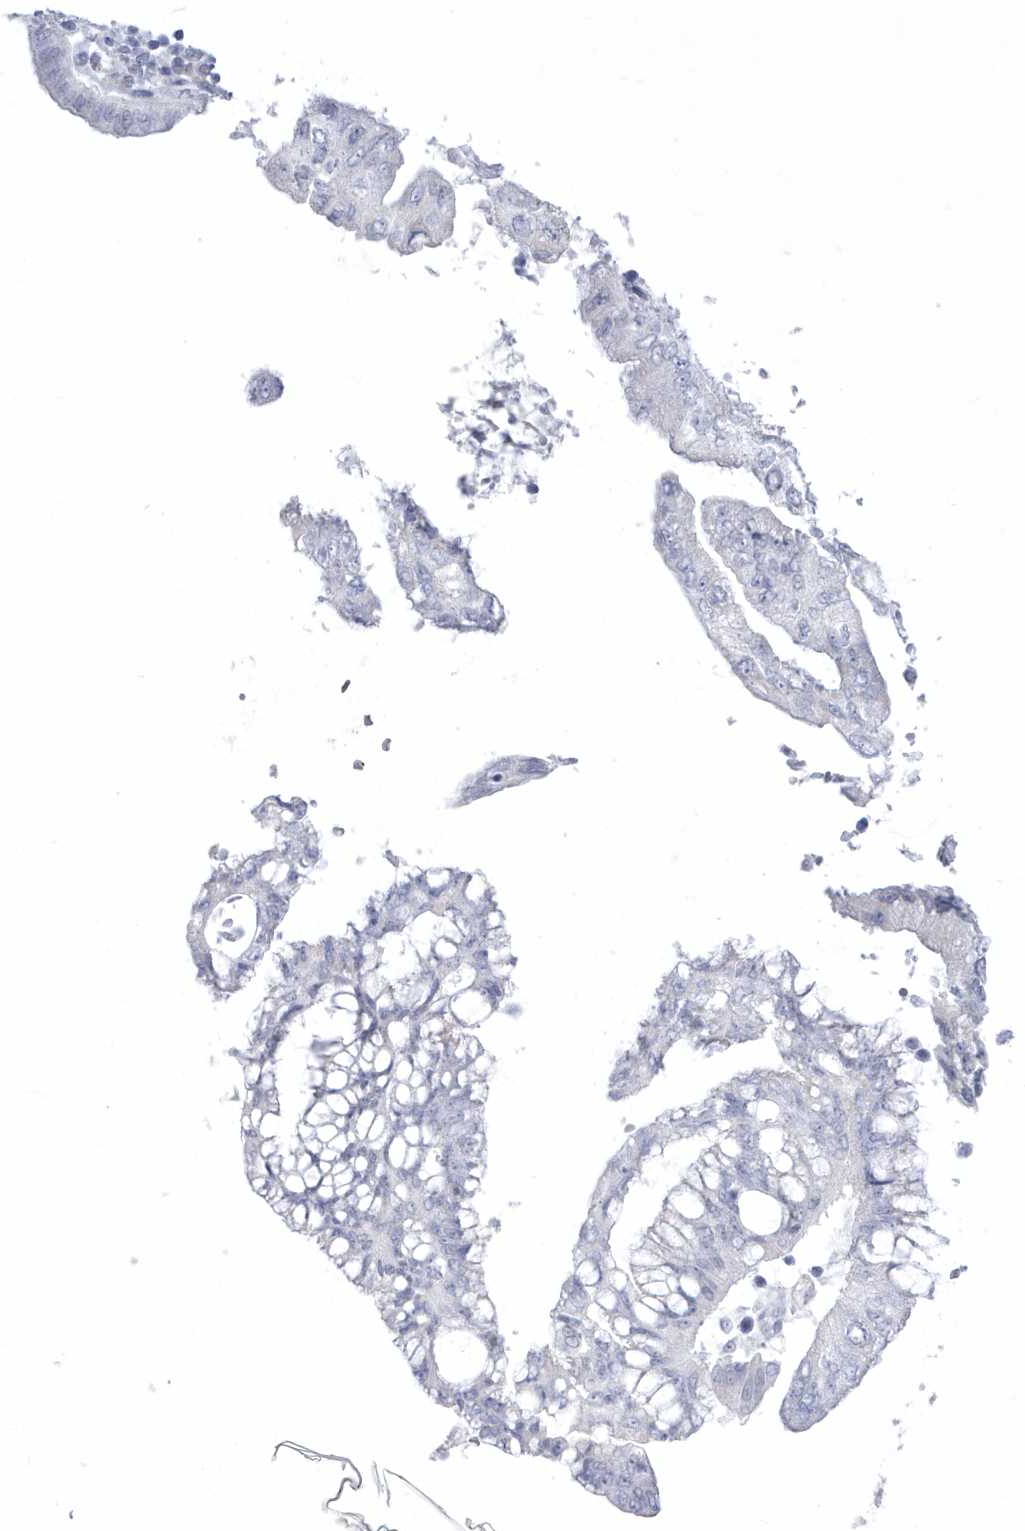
{"staining": {"intensity": "negative", "quantity": "none", "location": "none"}, "tissue": "pancreatic cancer", "cell_type": "Tumor cells", "image_type": "cancer", "snomed": [{"axis": "morphology", "description": "Adenocarcinoma, NOS"}, {"axis": "topography", "description": "Pancreas"}], "caption": "Protein analysis of pancreatic cancer displays no significant expression in tumor cells. The staining is performed using DAB brown chromogen with nuclei counter-stained in using hematoxylin.", "gene": "WDR27", "patient": {"sex": "female", "age": 73}}